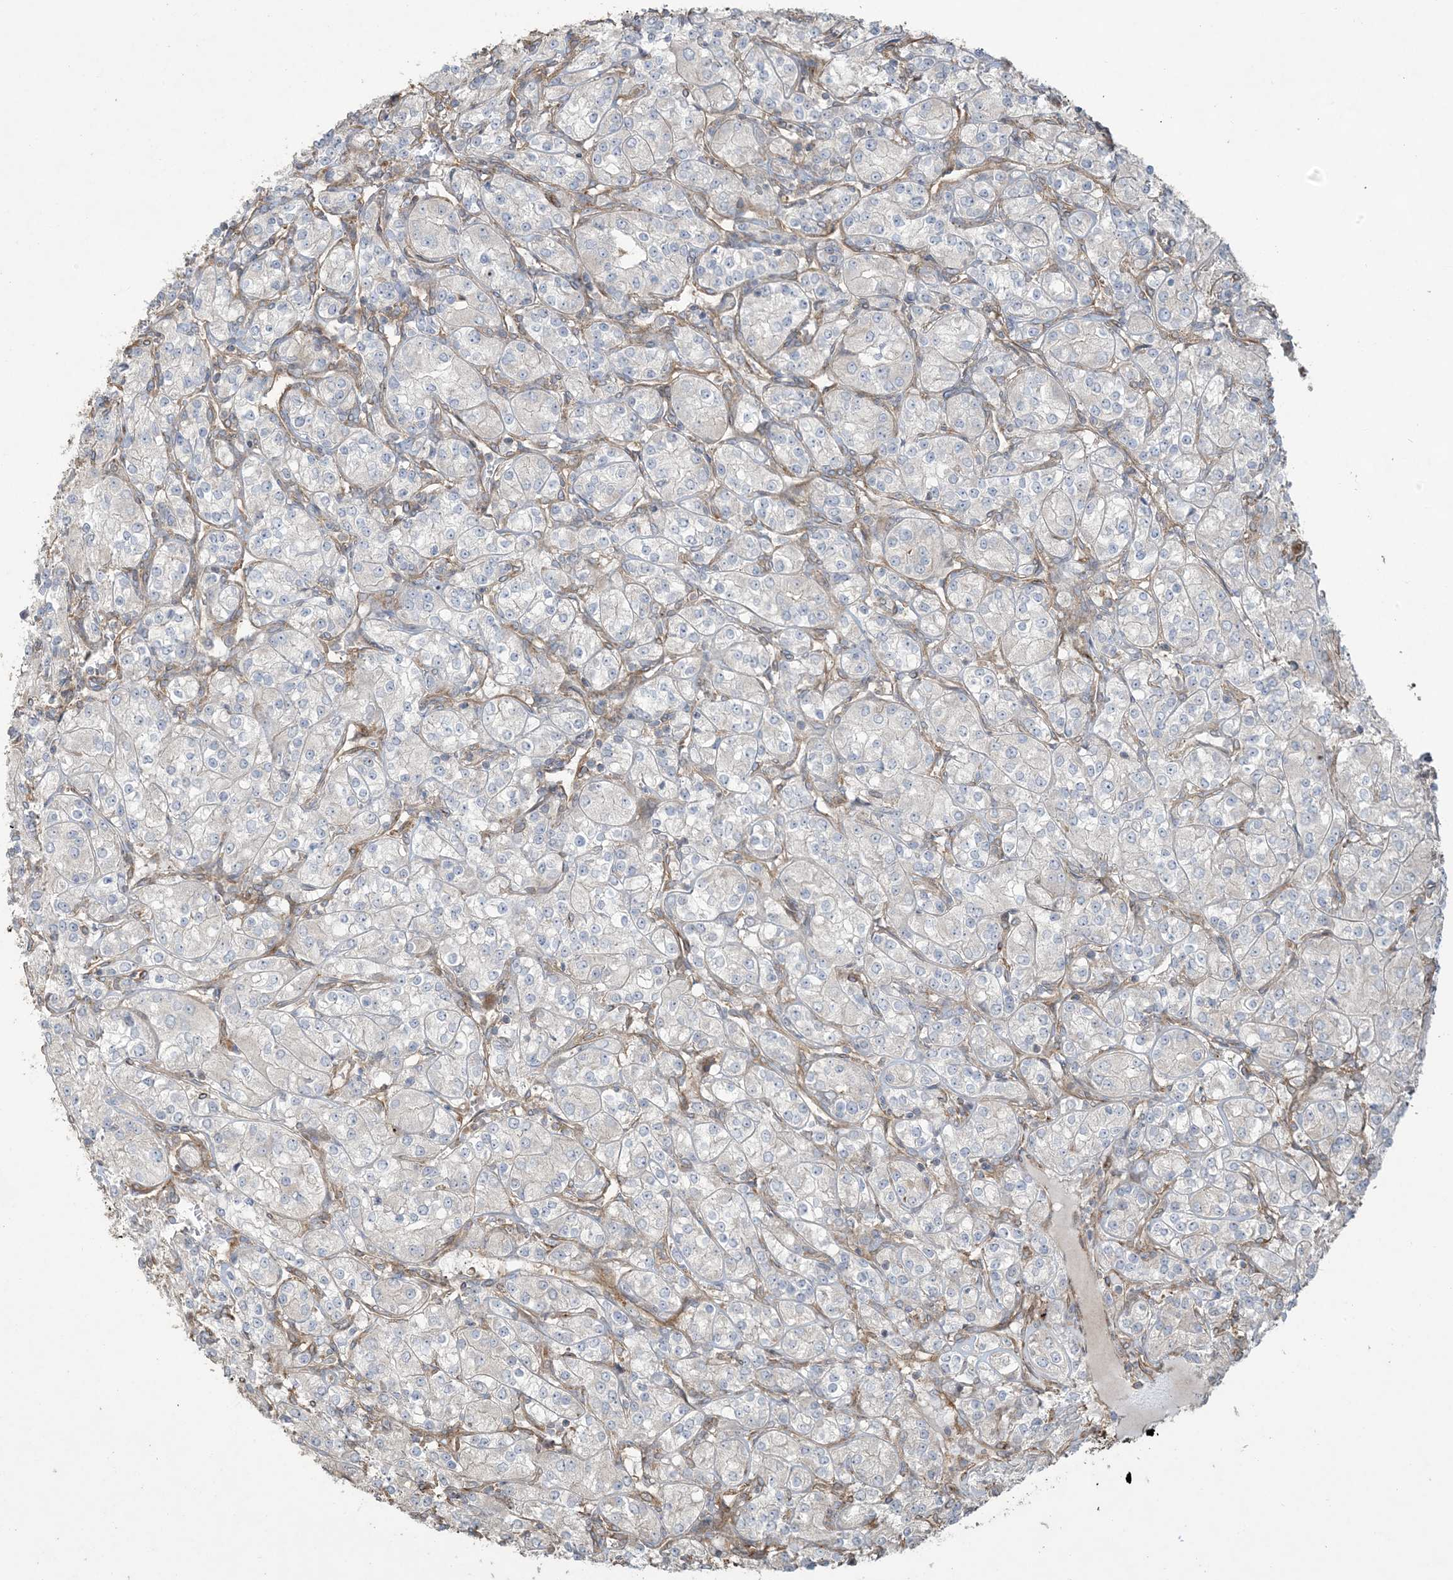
{"staining": {"intensity": "negative", "quantity": "none", "location": "none"}, "tissue": "renal cancer", "cell_type": "Tumor cells", "image_type": "cancer", "snomed": [{"axis": "morphology", "description": "Adenocarcinoma, NOS"}, {"axis": "topography", "description": "Kidney"}], "caption": "The histopathology image reveals no significant staining in tumor cells of renal cancer.", "gene": "KLHL18", "patient": {"sex": "male", "age": 77}}